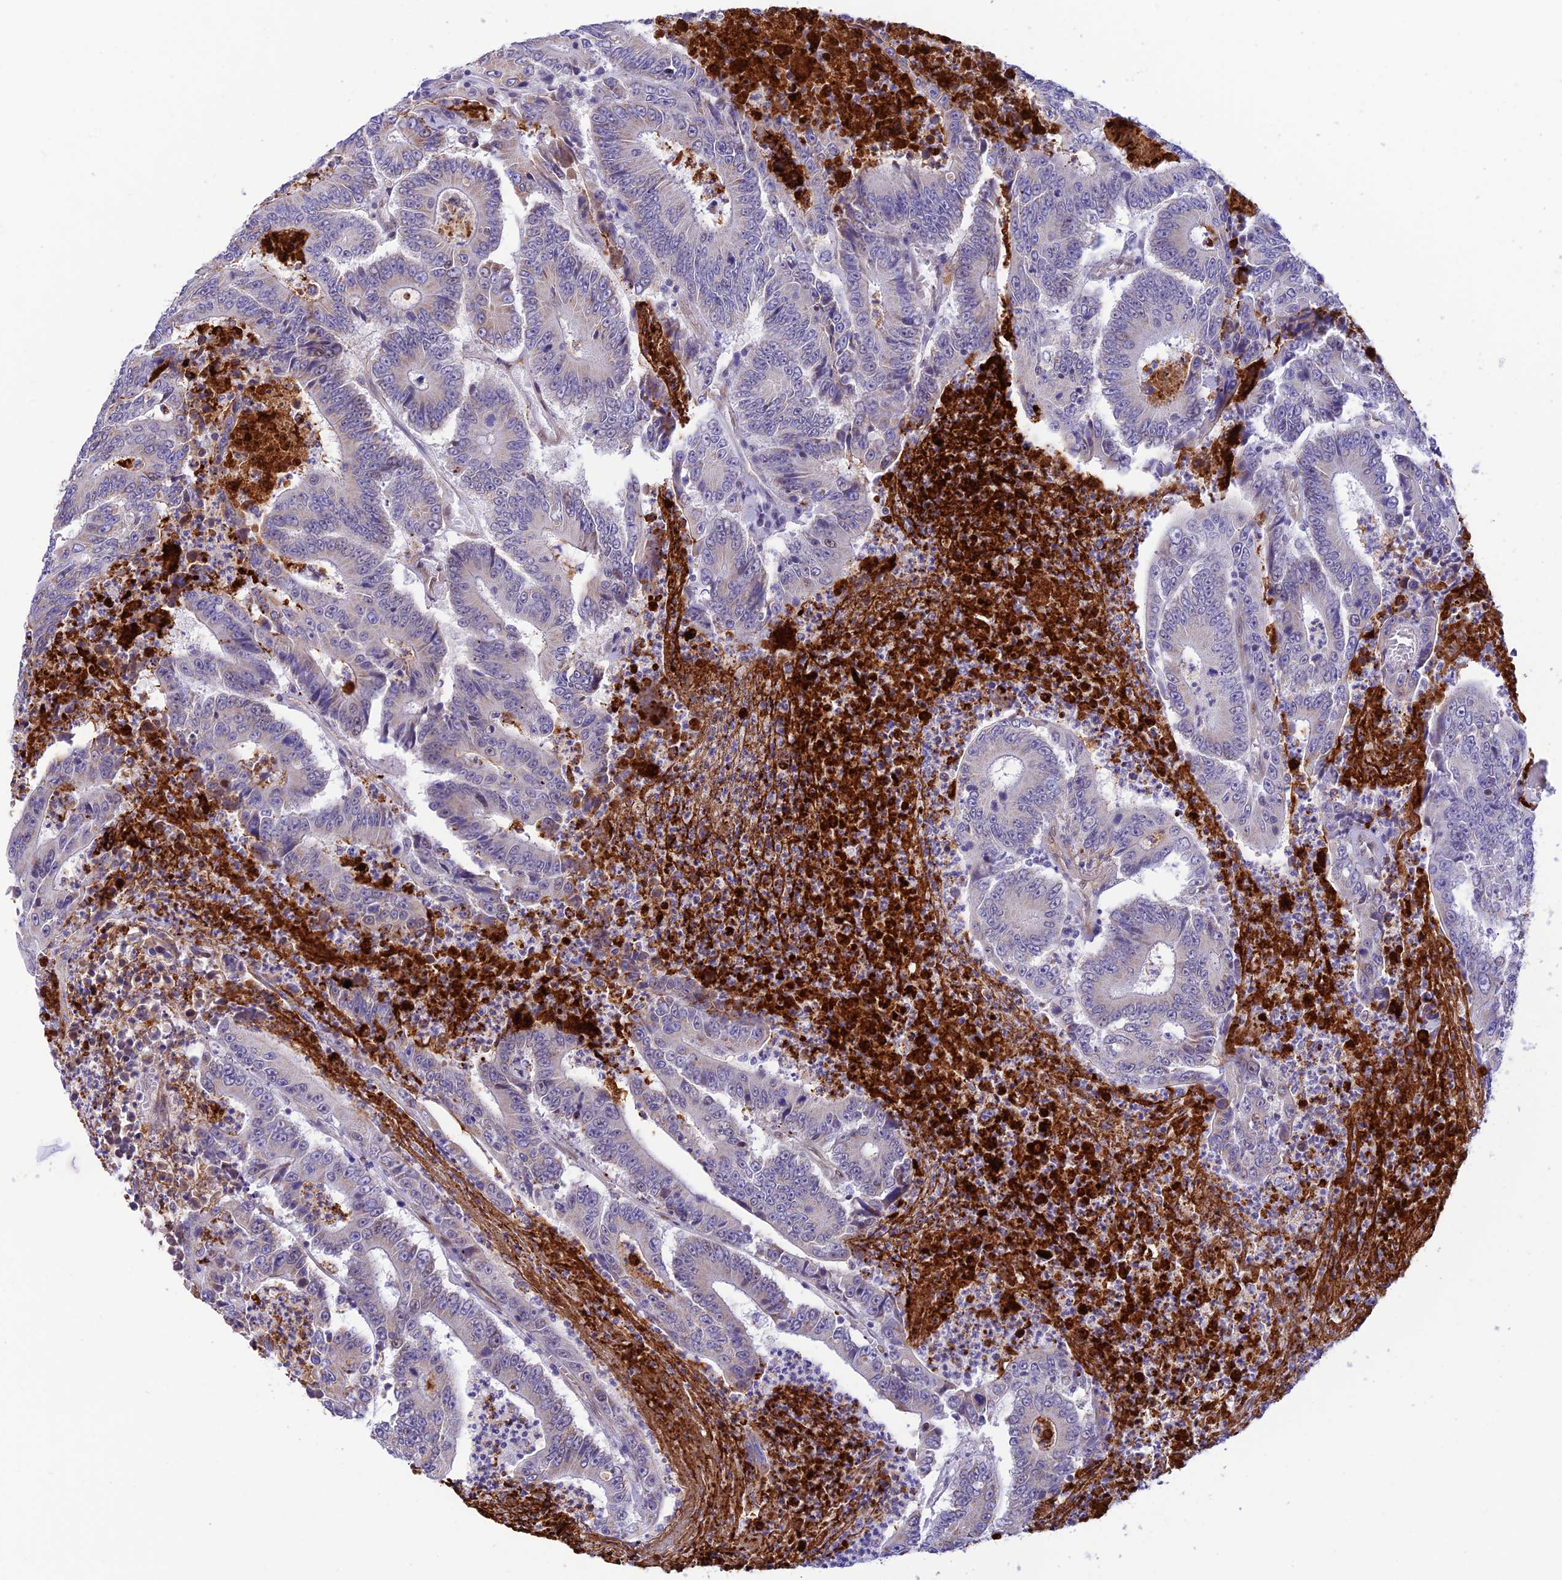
{"staining": {"intensity": "weak", "quantity": "<25%", "location": "cytoplasmic/membranous"}, "tissue": "colorectal cancer", "cell_type": "Tumor cells", "image_type": "cancer", "snomed": [{"axis": "morphology", "description": "Adenocarcinoma, NOS"}, {"axis": "topography", "description": "Colon"}], "caption": "A histopathology image of adenocarcinoma (colorectal) stained for a protein exhibits no brown staining in tumor cells. The staining was performed using DAB to visualize the protein expression in brown, while the nuclei were stained in blue with hematoxylin (Magnification: 20x).", "gene": "WDR55", "patient": {"sex": "male", "age": 83}}